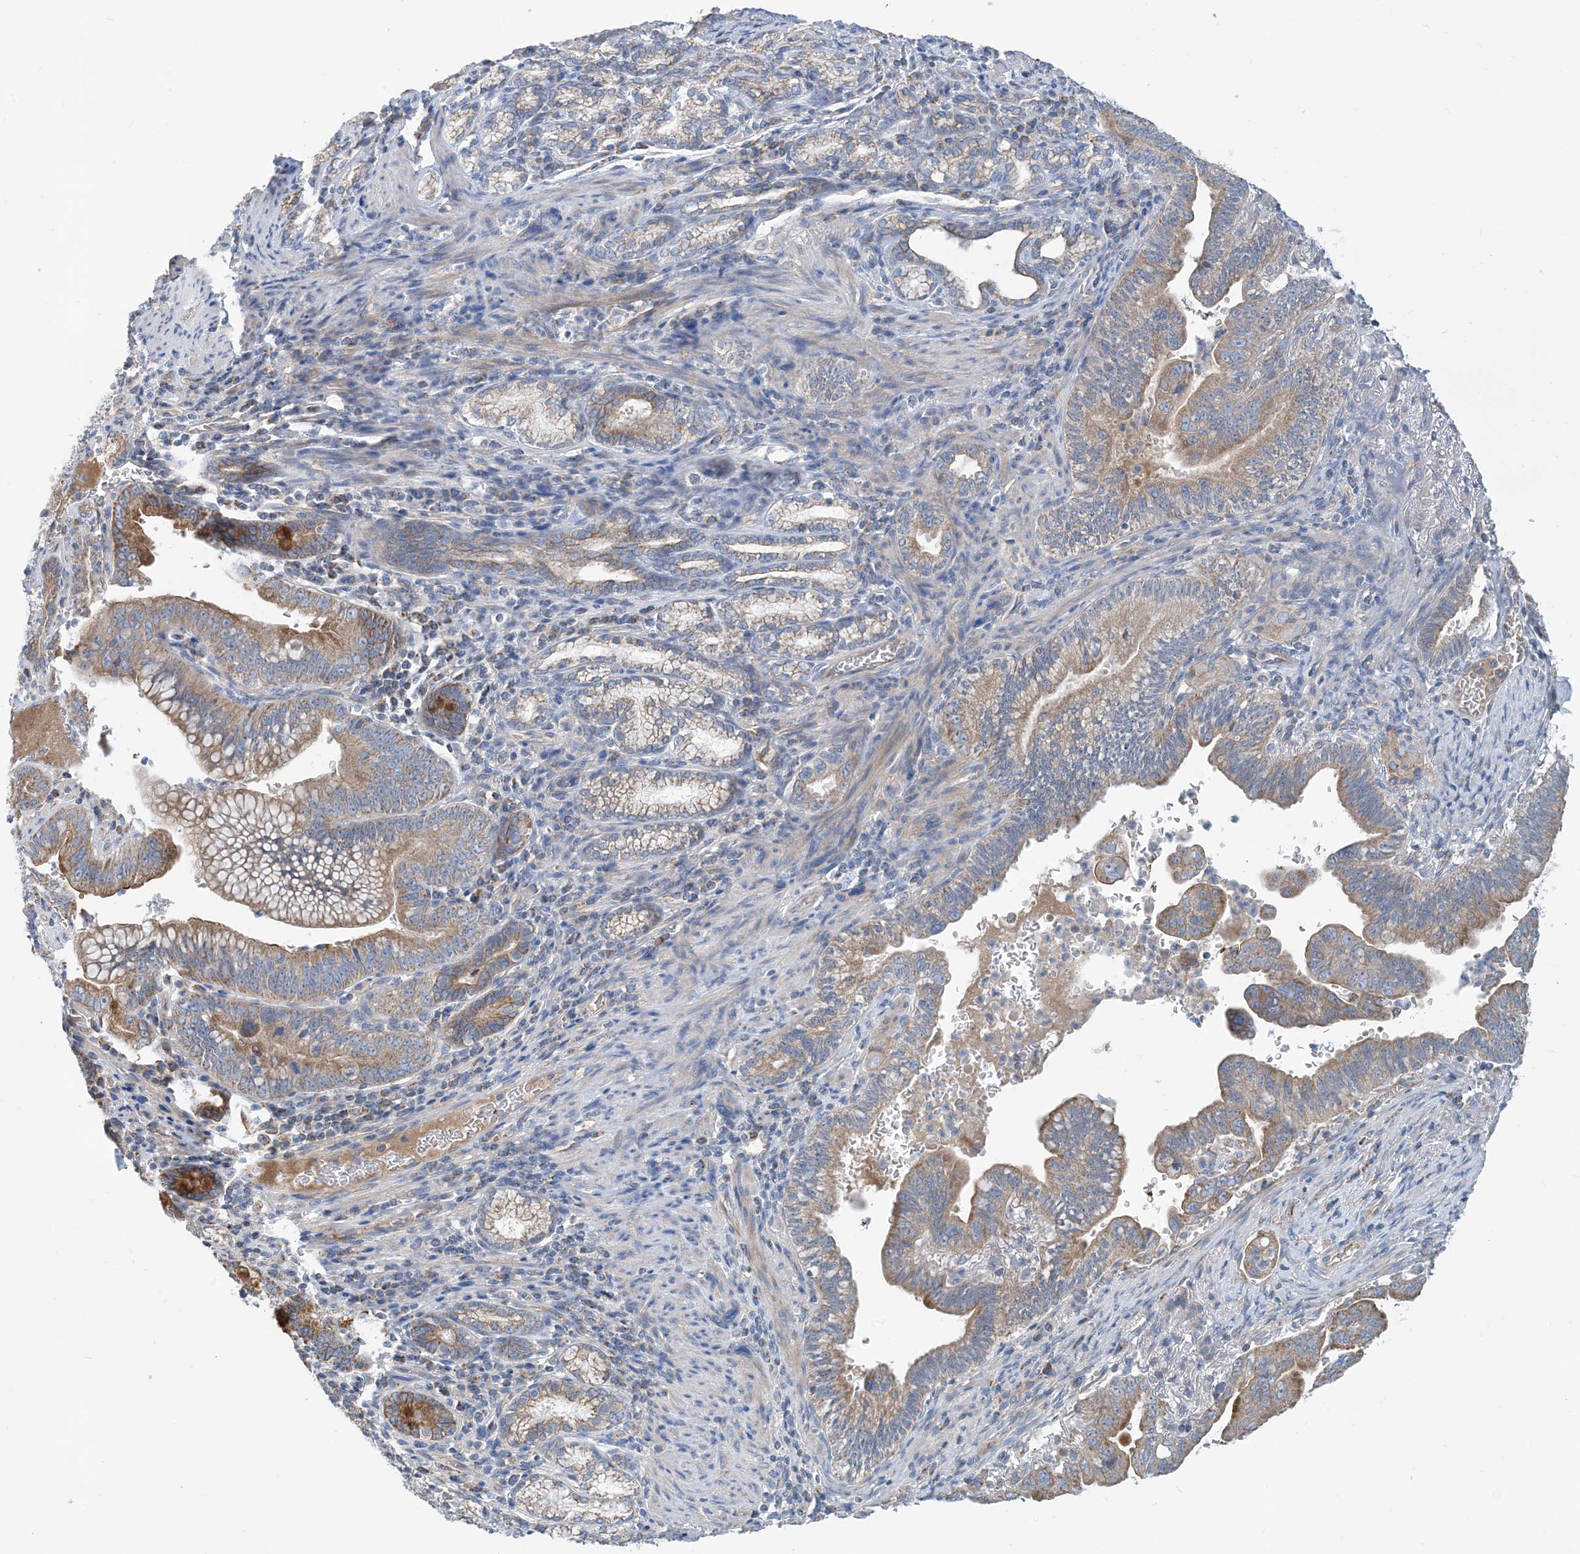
{"staining": {"intensity": "moderate", "quantity": ">75%", "location": "cytoplasmic/membranous"}, "tissue": "pancreatic cancer", "cell_type": "Tumor cells", "image_type": "cancer", "snomed": [{"axis": "morphology", "description": "Adenocarcinoma, NOS"}, {"axis": "topography", "description": "Pancreas"}], "caption": "There is medium levels of moderate cytoplasmic/membranous expression in tumor cells of pancreatic adenocarcinoma, as demonstrated by immunohistochemical staining (brown color).", "gene": "PHOSPHO2", "patient": {"sex": "male", "age": 70}}